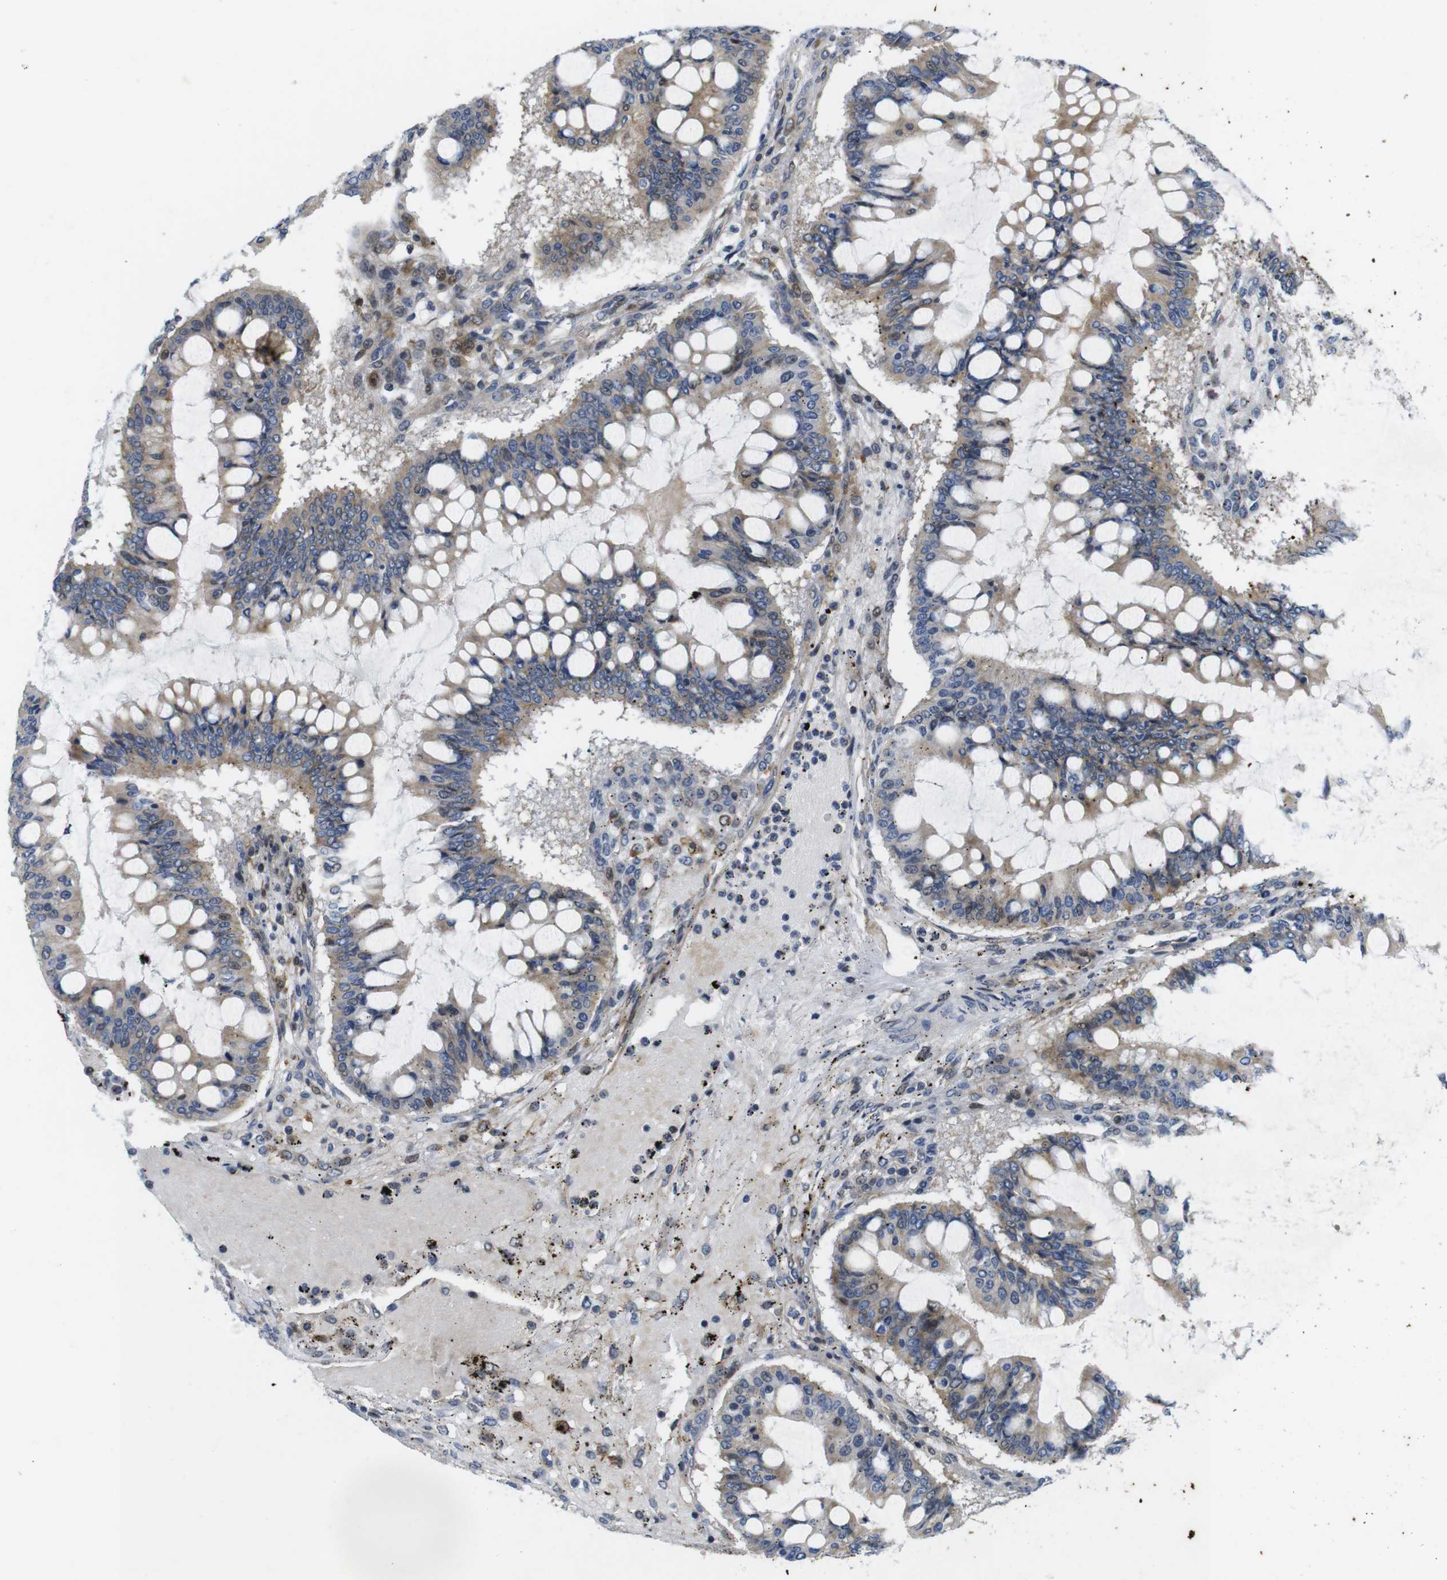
{"staining": {"intensity": "moderate", "quantity": ">75%", "location": "cytoplasmic/membranous"}, "tissue": "ovarian cancer", "cell_type": "Tumor cells", "image_type": "cancer", "snomed": [{"axis": "morphology", "description": "Cystadenocarcinoma, mucinous, NOS"}, {"axis": "topography", "description": "Ovary"}], "caption": "This image demonstrates immunohistochemistry staining of ovarian cancer (mucinous cystadenocarcinoma), with medium moderate cytoplasmic/membranous expression in about >75% of tumor cells.", "gene": "ROBO2", "patient": {"sex": "female", "age": 73}}